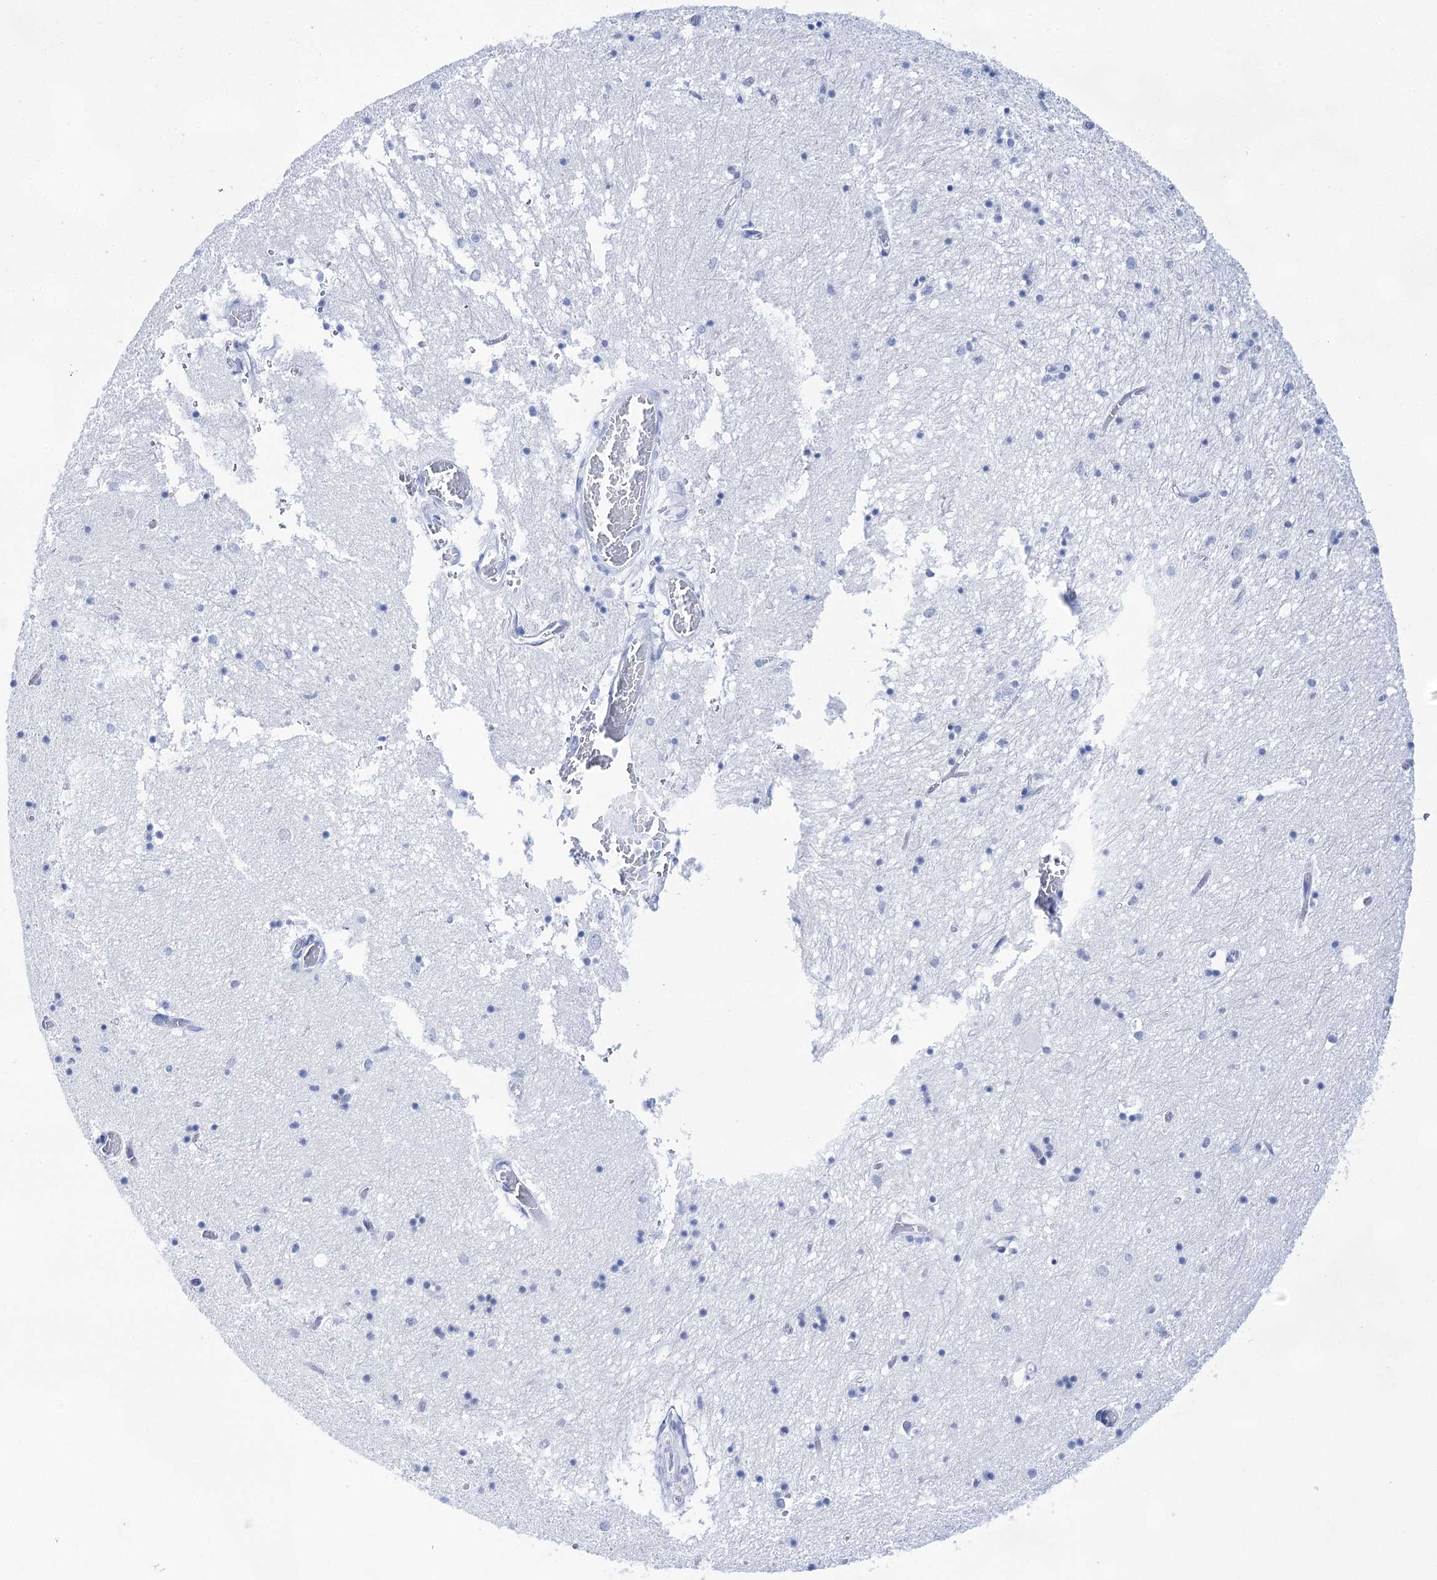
{"staining": {"intensity": "negative", "quantity": "none", "location": "none"}, "tissue": "hippocampus", "cell_type": "Glial cells", "image_type": "normal", "snomed": [{"axis": "morphology", "description": "Normal tissue, NOS"}, {"axis": "topography", "description": "Hippocampus"}], "caption": "An IHC image of benign hippocampus is shown. There is no staining in glial cells of hippocampus.", "gene": "LALBA", "patient": {"sex": "male", "age": 70}}